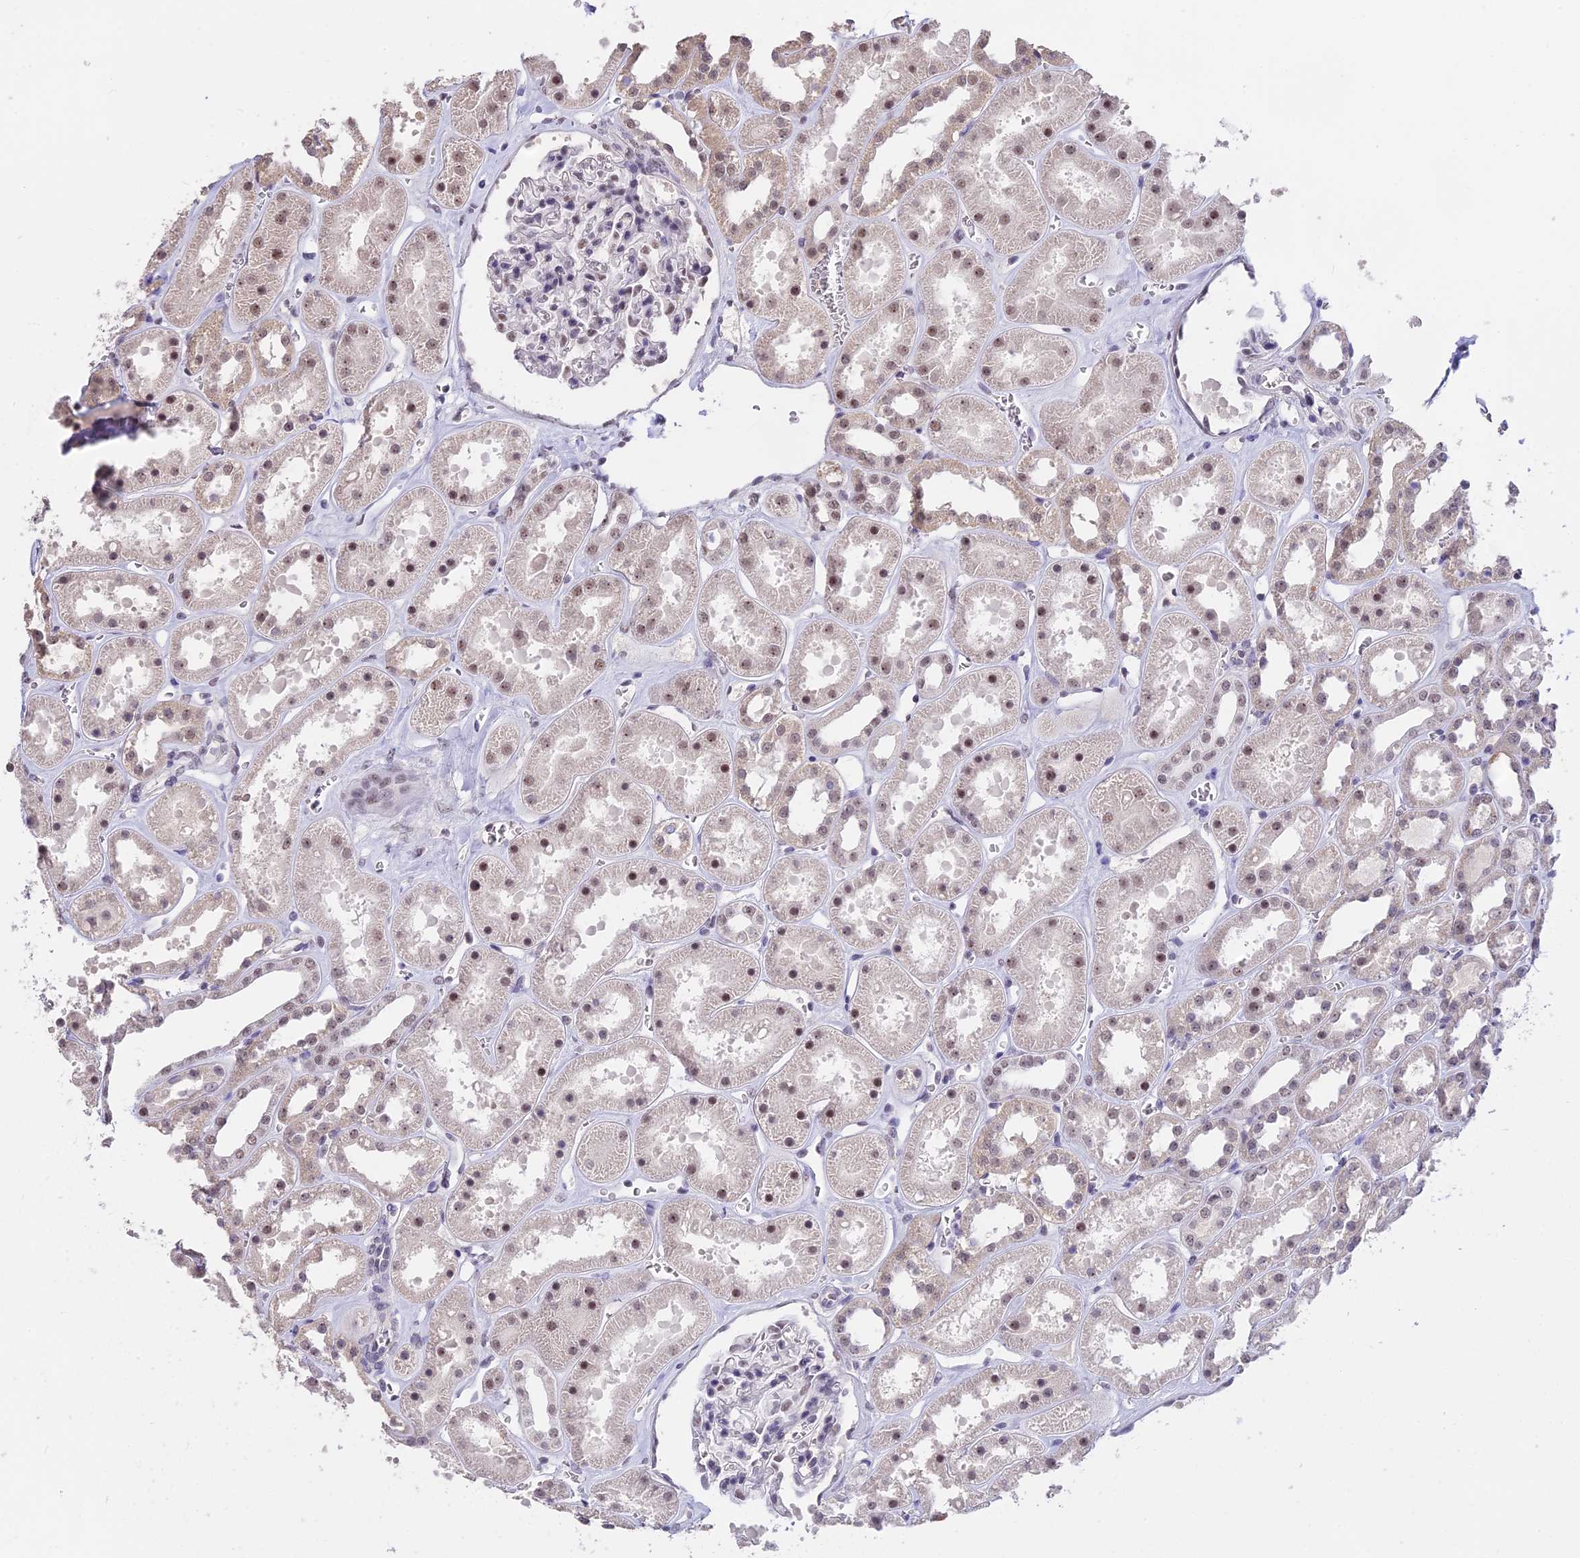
{"staining": {"intensity": "weak", "quantity": "<25%", "location": "nuclear"}, "tissue": "kidney", "cell_type": "Cells in glomeruli", "image_type": "normal", "snomed": [{"axis": "morphology", "description": "Normal tissue, NOS"}, {"axis": "topography", "description": "Kidney"}], "caption": "Immunohistochemistry of normal kidney reveals no positivity in cells in glomeruli.", "gene": "SETD2", "patient": {"sex": "female", "age": 41}}